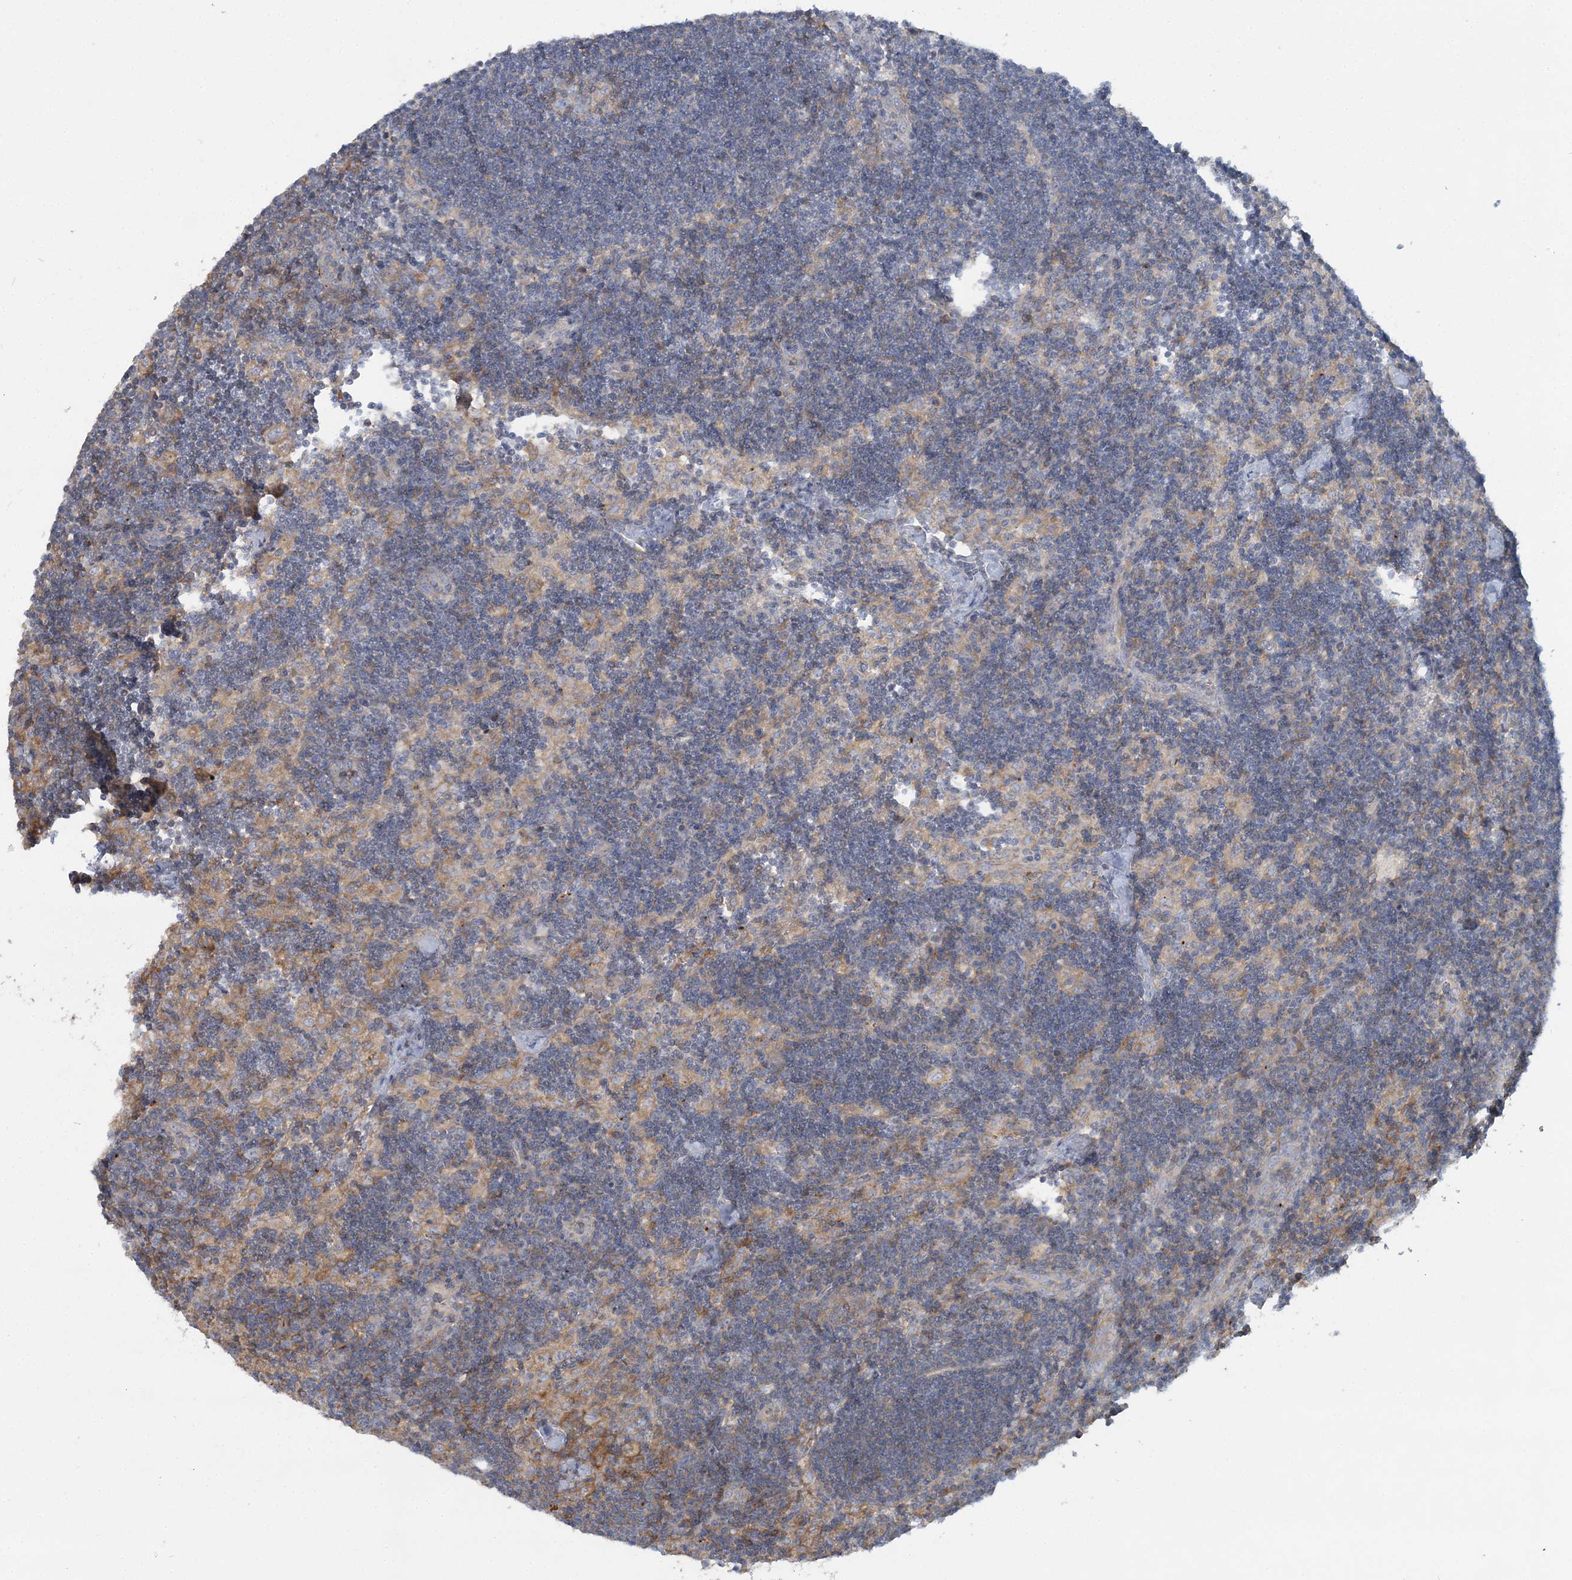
{"staining": {"intensity": "weak", "quantity": "<25%", "location": "cytoplasmic/membranous"}, "tissue": "lymph node", "cell_type": "Germinal center cells", "image_type": "normal", "snomed": [{"axis": "morphology", "description": "Normal tissue, NOS"}, {"axis": "topography", "description": "Lymph node"}], "caption": "DAB (3,3'-diaminobenzidine) immunohistochemical staining of normal human lymph node exhibits no significant positivity in germinal center cells.", "gene": "CUEDC2", "patient": {"sex": "male", "age": 24}}